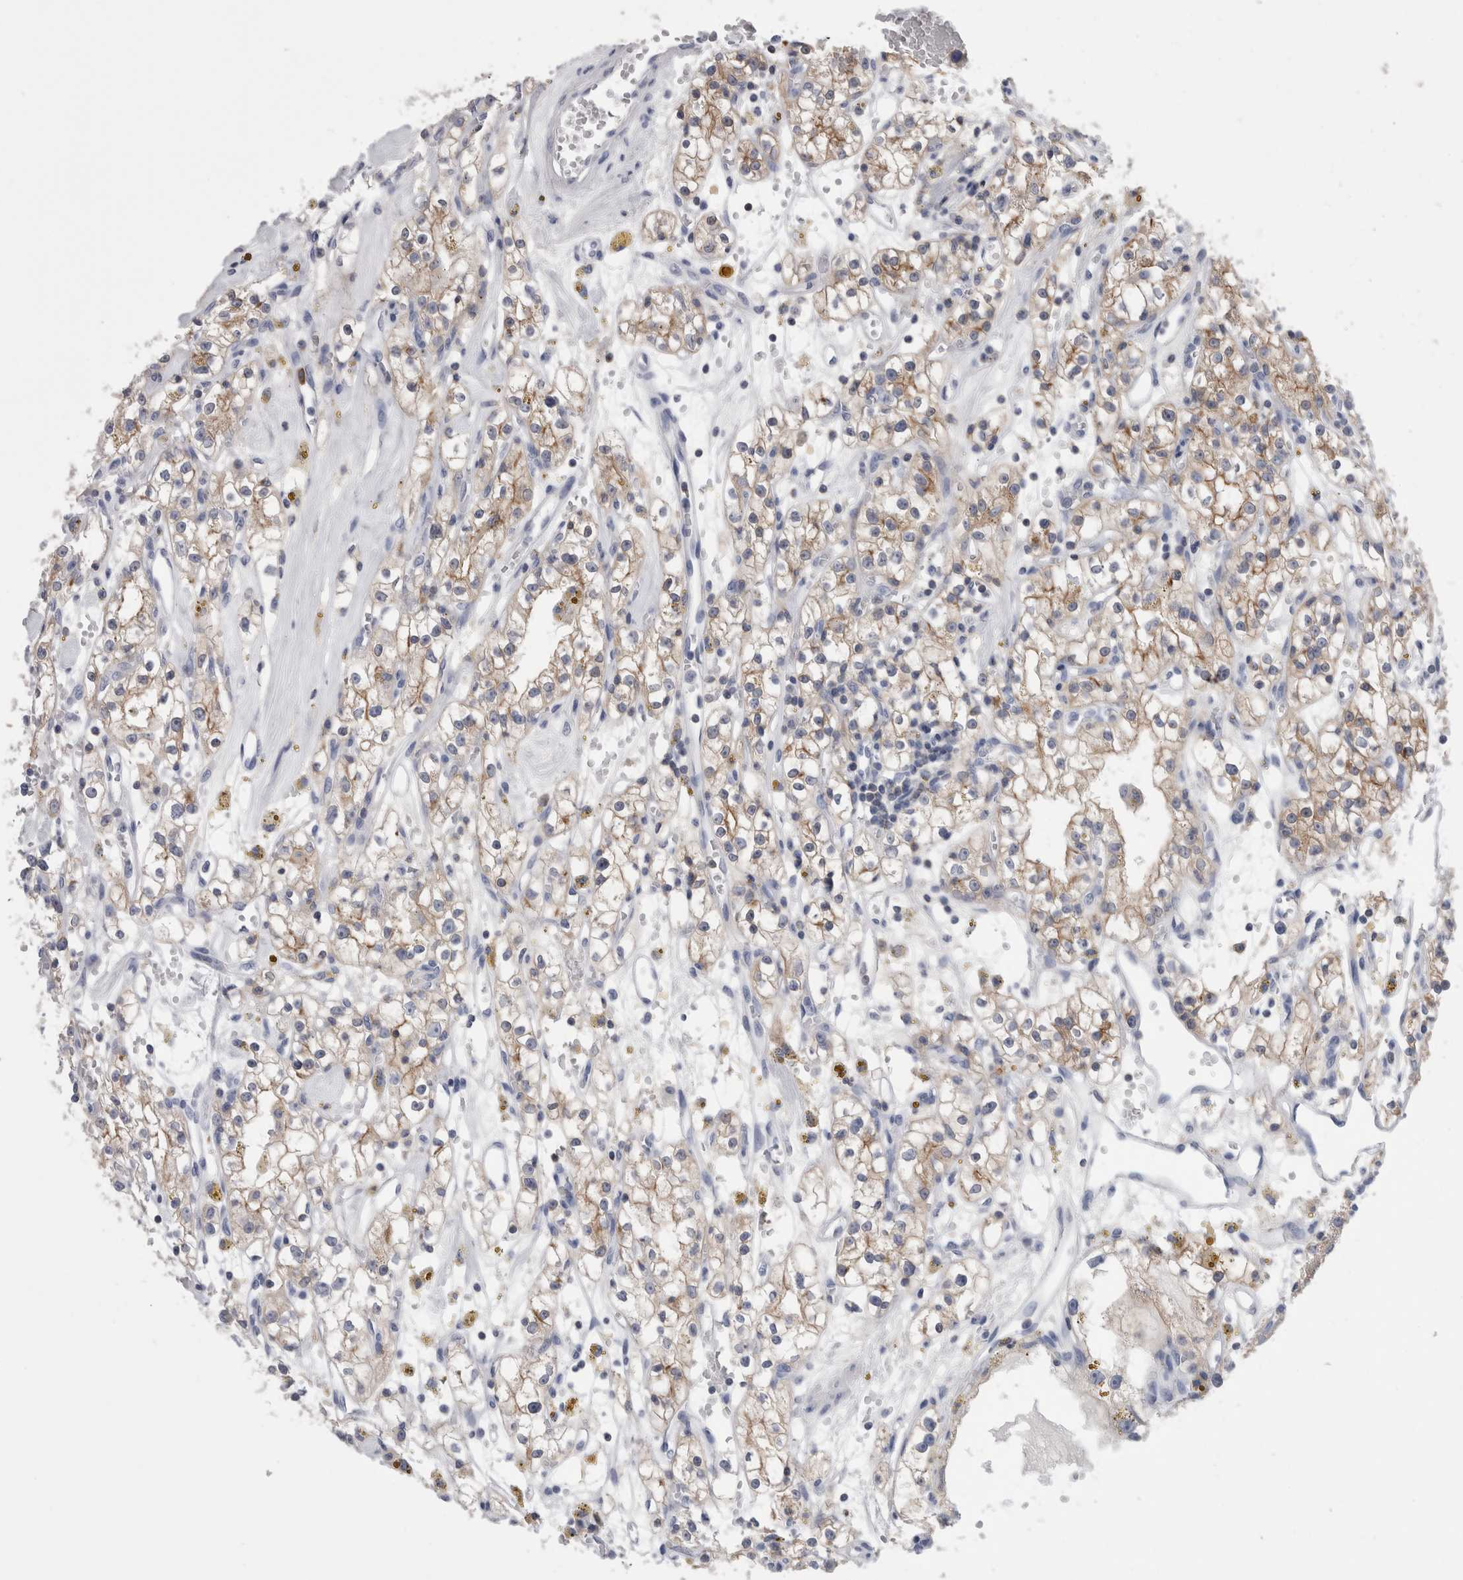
{"staining": {"intensity": "weak", "quantity": ">75%", "location": "cytoplasmic/membranous"}, "tissue": "renal cancer", "cell_type": "Tumor cells", "image_type": "cancer", "snomed": [{"axis": "morphology", "description": "Adenocarcinoma, NOS"}, {"axis": "topography", "description": "Kidney"}], "caption": "Renal adenocarcinoma stained with DAB (3,3'-diaminobenzidine) immunohistochemistry demonstrates low levels of weak cytoplasmic/membranous staining in about >75% of tumor cells. (Brightfield microscopy of DAB IHC at high magnification).", "gene": "DCTN6", "patient": {"sex": "male", "age": 56}}